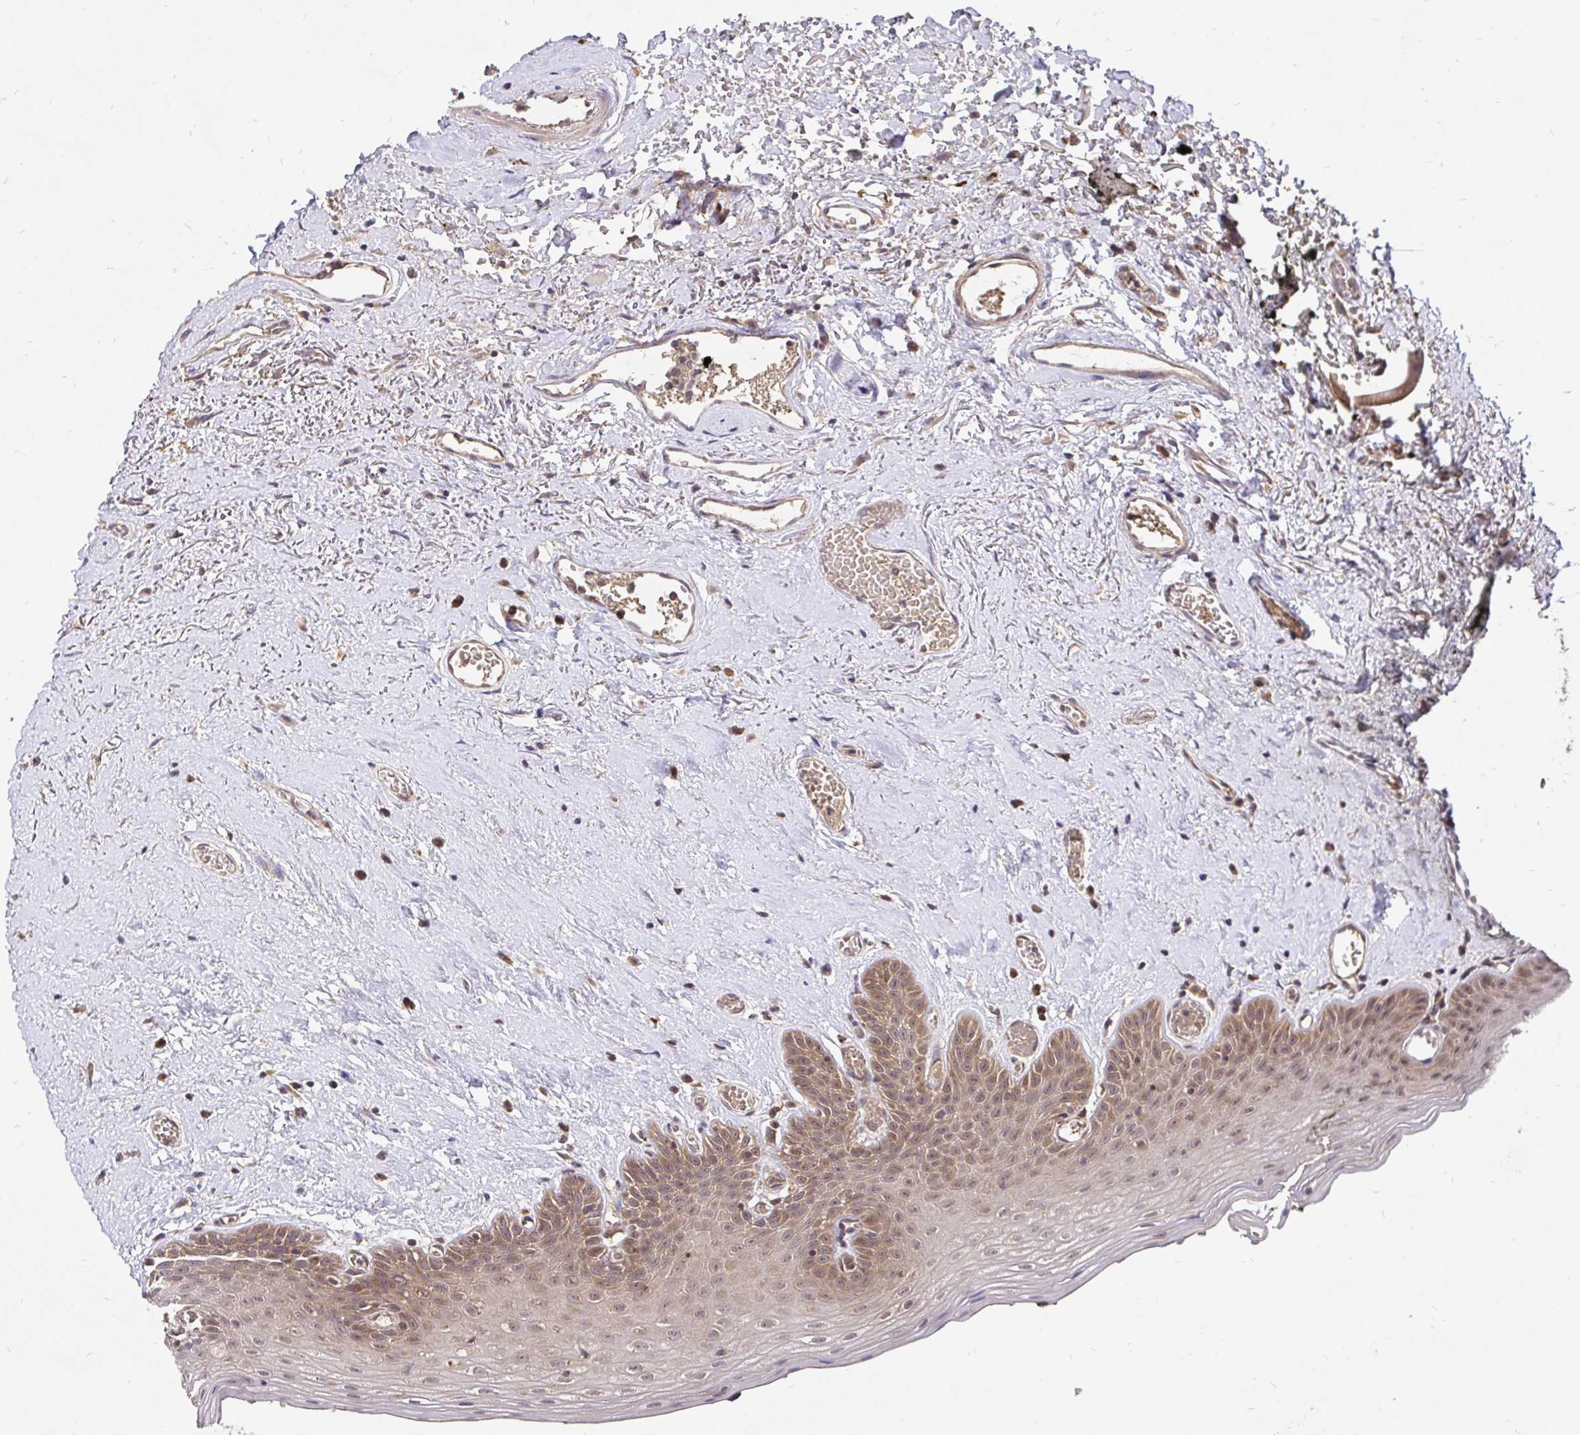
{"staining": {"intensity": "moderate", "quantity": "25%-75%", "location": "cytoplasmic/membranous,nuclear"}, "tissue": "oral mucosa", "cell_type": "Squamous epithelial cells", "image_type": "normal", "snomed": [{"axis": "morphology", "description": "Normal tissue, NOS"}, {"axis": "morphology", "description": "Squamous cell carcinoma, NOS"}, {"axis": "topography", "description": "Oral tissue"}, {"axis": "topography", "description": "Peripheral nerve tissue"}, {"axis": "topography", "description": "Head-Neck"}], "caption": "Brown immunohistochemical staining in benign oral mucosa shows moderate cytoplasmic/membranous,nuclear staining in approximately 25%-75% of squamous epithelial cells. Nuclei are stained in blue.", "gene": "UBE2M", "patient": {"sex": "female", "age": 59}}